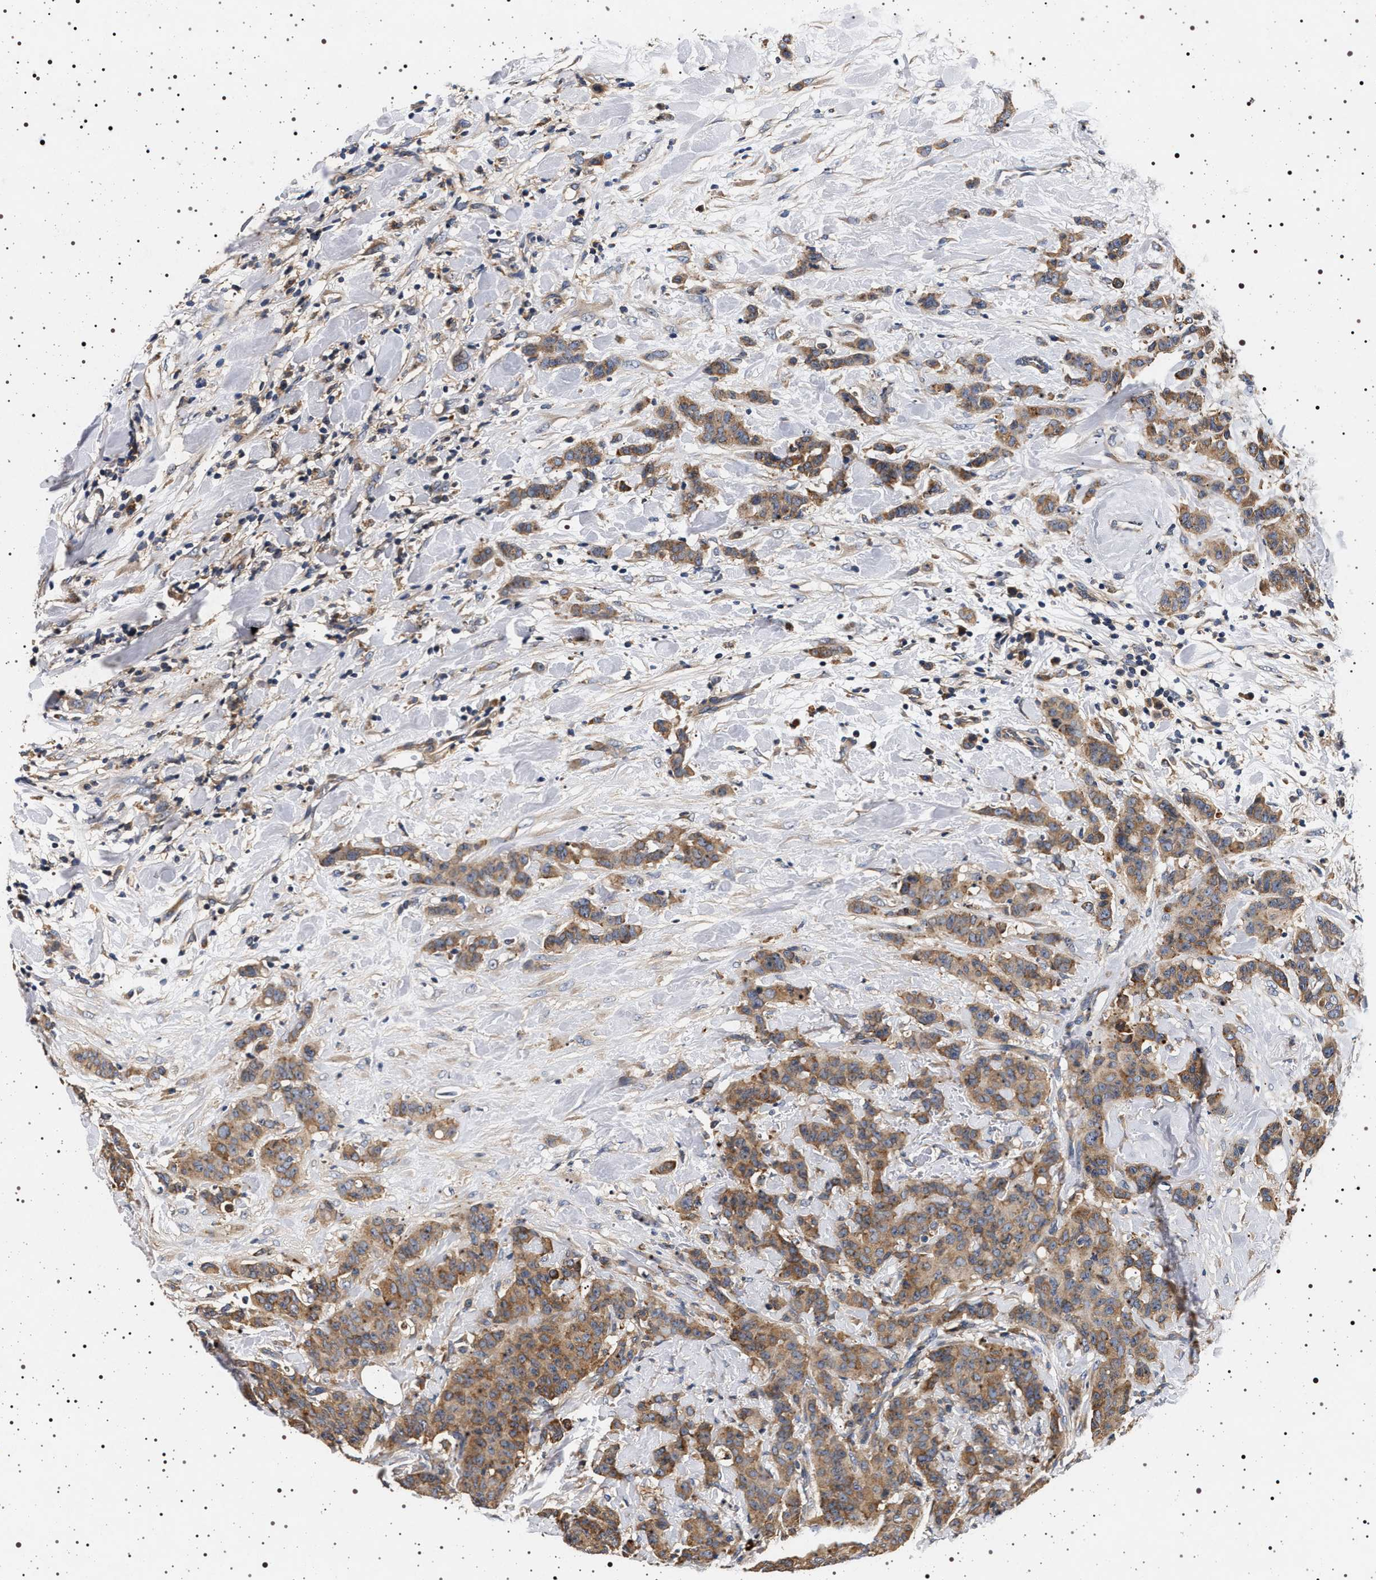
{"staining": {"intensity": "moderate", "quantity": ">75%", "location": "cytoplasmic/membranous"}, "tissue": "breast cancer", "cell_type": "Tumor cells", "image_type": "cancer", "snomed": [{"axis": "morphology", "description": "Normal tissue, NOS"}, {"axis": "morphology", "description": "Duct carcinoma"}, {"axis": "topography", "description": "Breast"}], "caption": "Breast cancer (intraductal carcinoma) stained with DAB (3,3'-diaminobenzidine) immunohistochemistry (IHC) reveals medium levels of moderate cytoplasmic/membranous staining in approximately >75% of tumor cells.", "gene": "DCBLD2", "patient": {"sex": "female", "age": 40}}